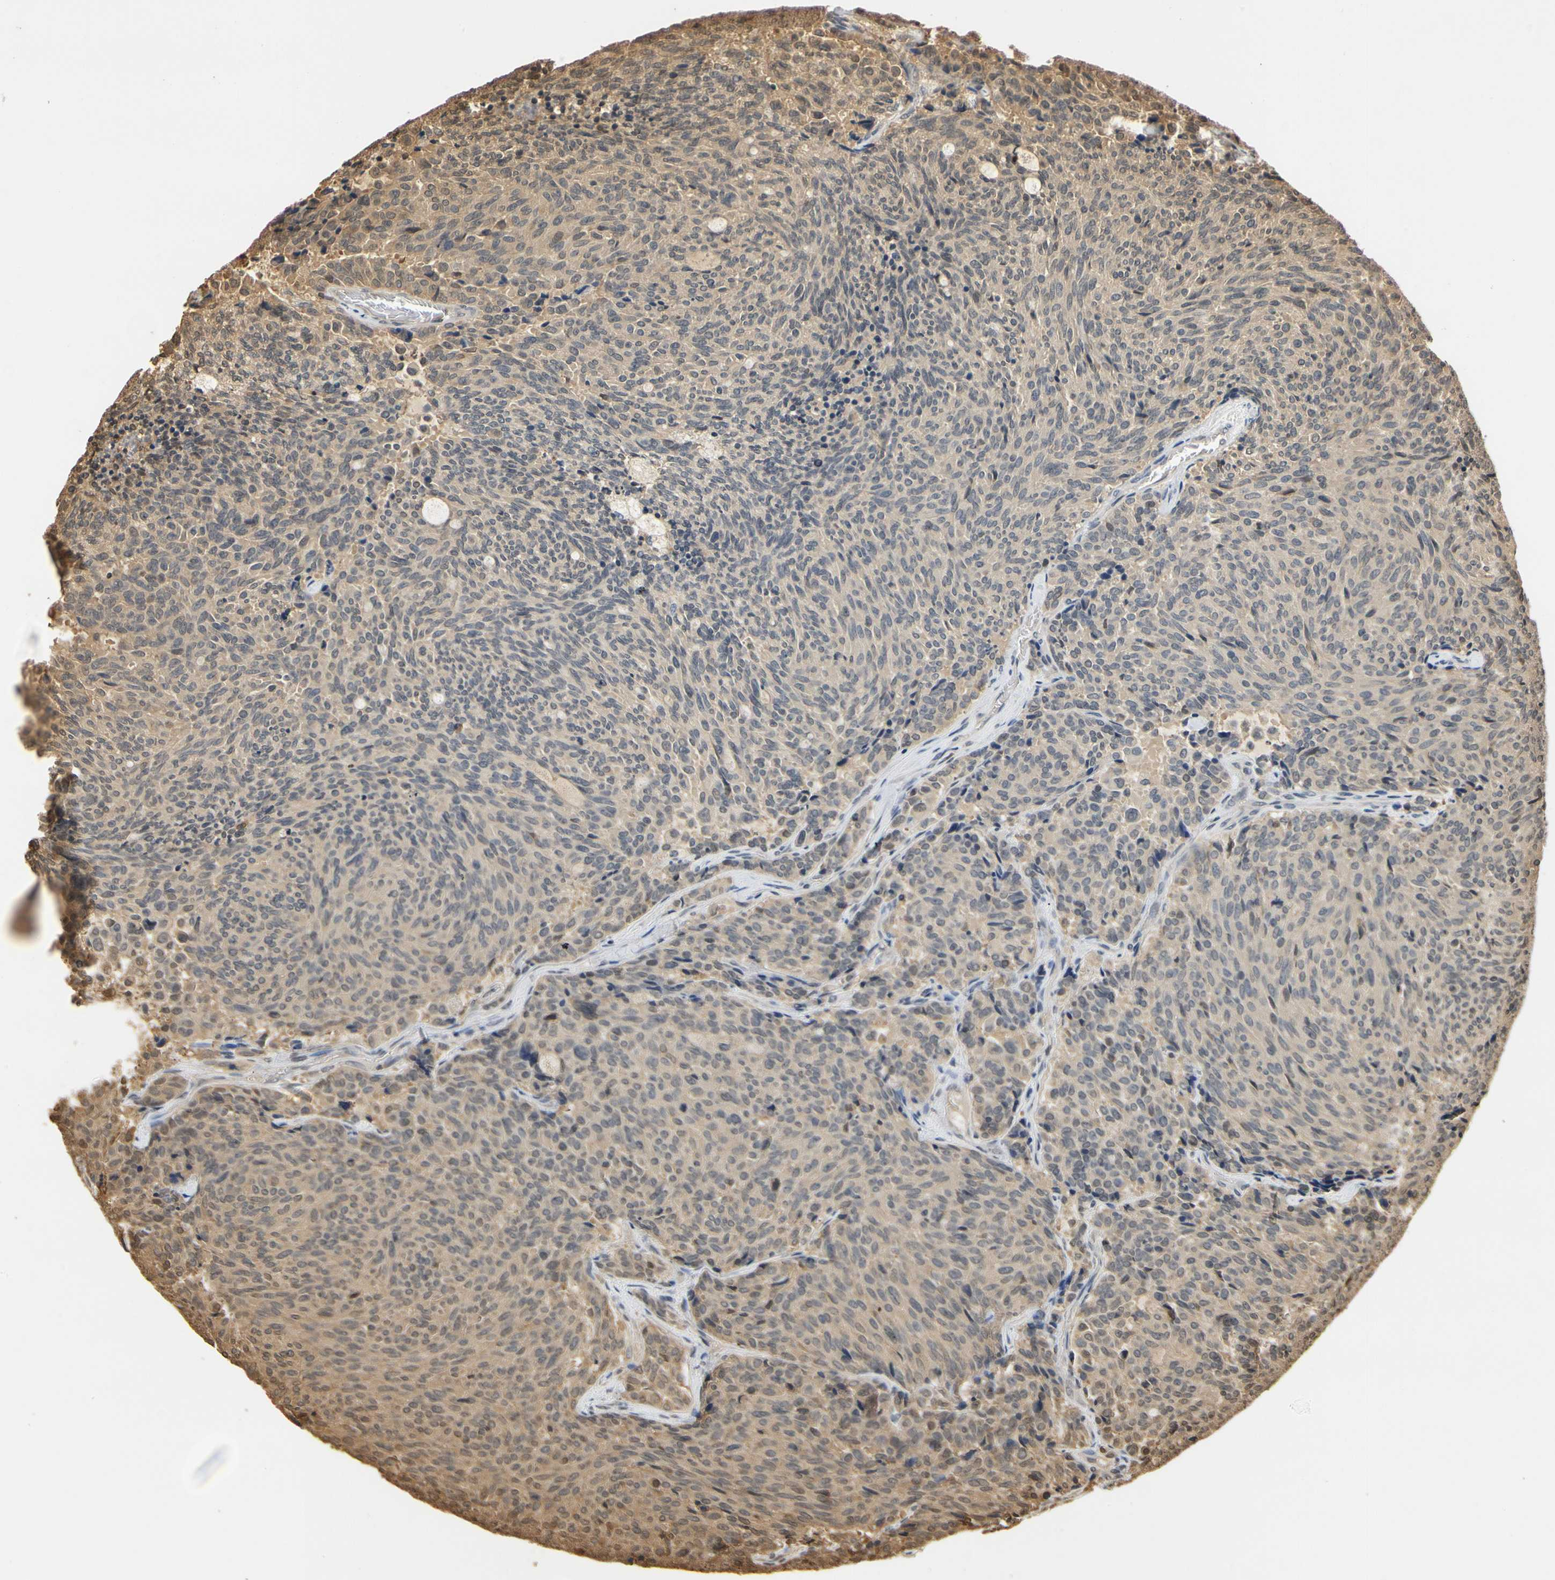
{"staining": {"intensity": "weak", "quantity": ">75%", "location": "cytoplasmic/membranous"}, "tissue": "carcinoid", "cell_type": "Tumor cells", "image_type": "cancer", "snomed": [{"axis": "morphology", "description": "Carcinoid, malignant, NOS"}, {"axis": "topography", "description": "Pancreas"}], "caption": "Immunohistochemistry (DAB) staining of human carcinoid (malignant) displays weak cytoplasmic/membranous protein staining in about >75% of tumor cells. (DAB IHC with brightfield microscopy, high magnification).", "gene": "SOD1", "patient": {"sex": "female", "age": 54}}